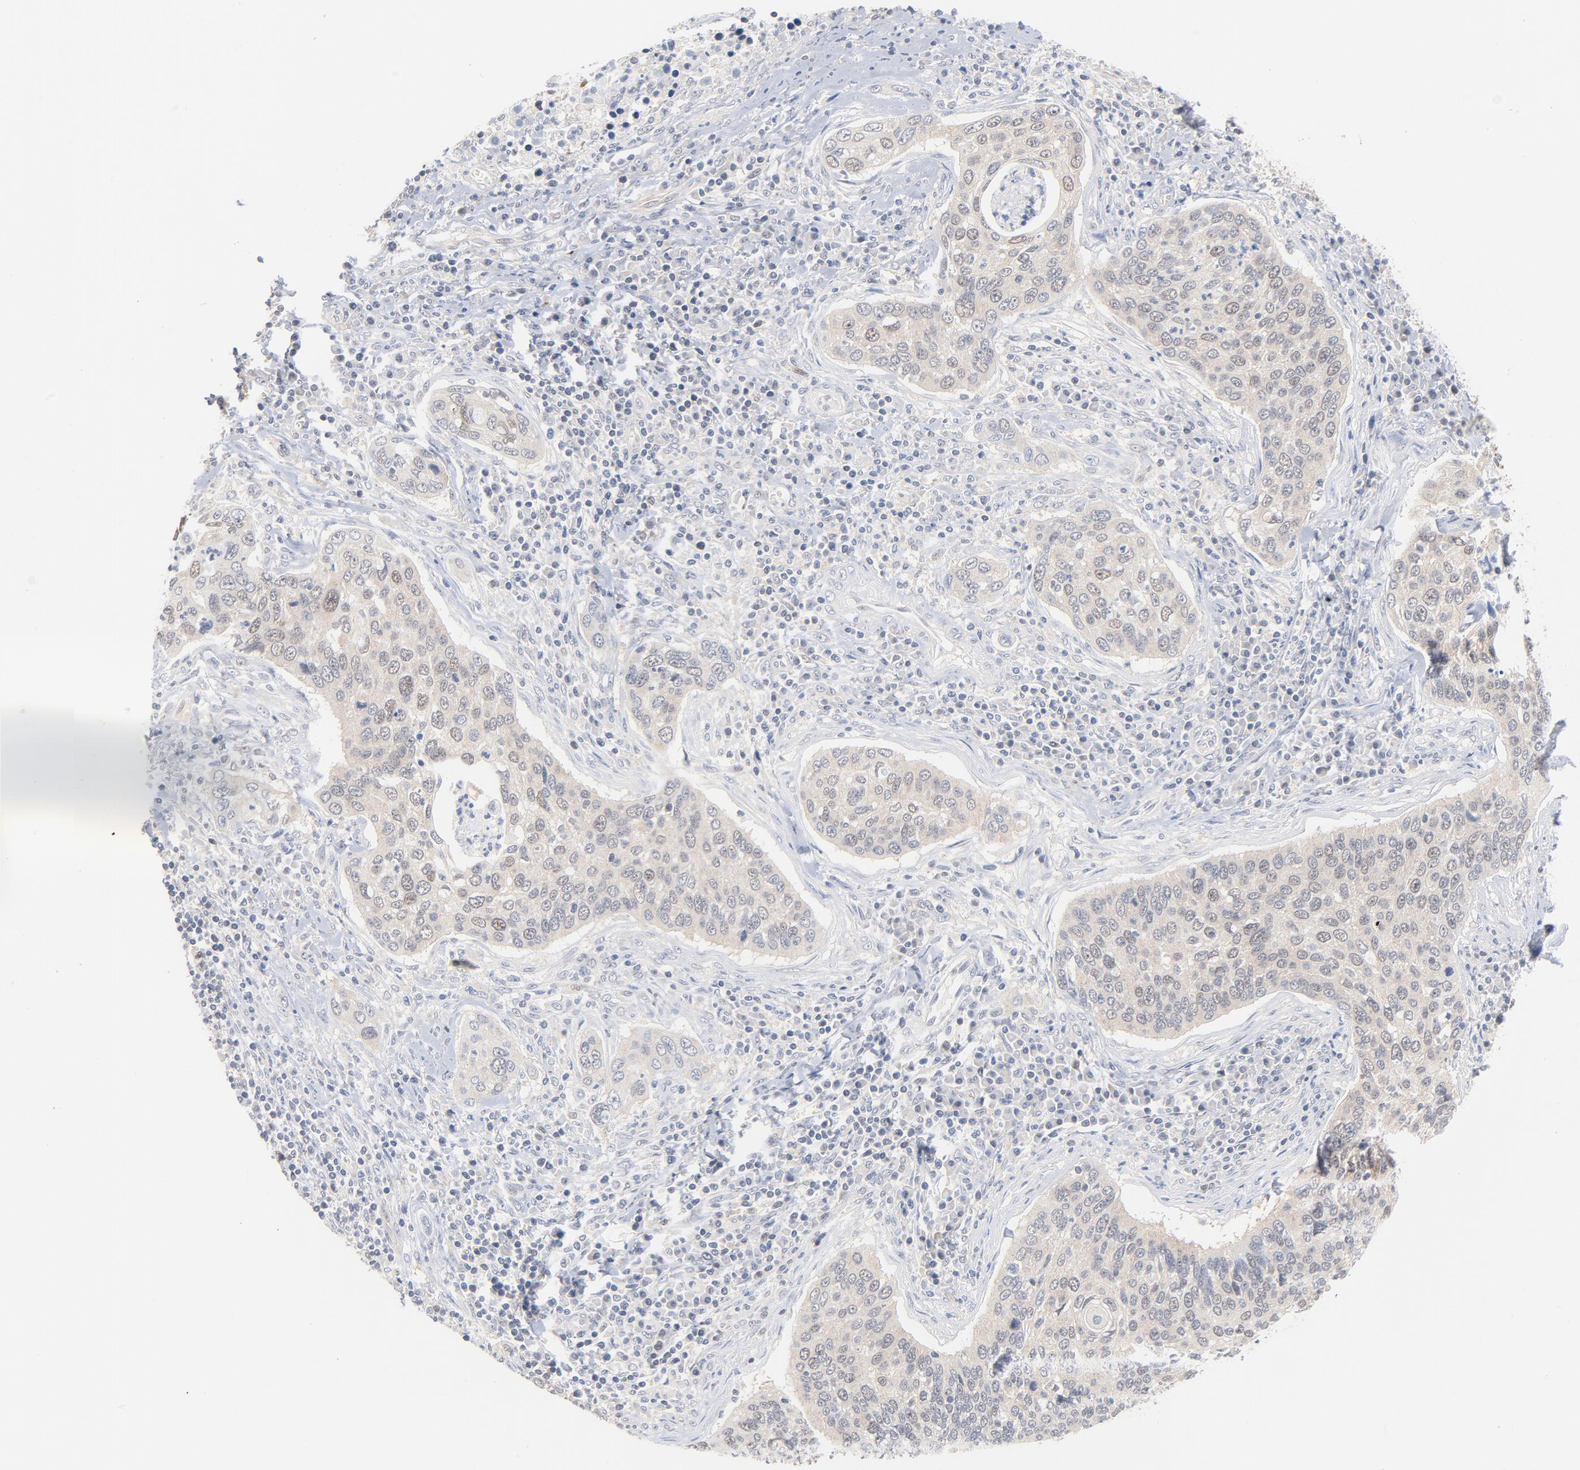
{"staining": {"intensity": "weak", "quantity": "<25%", "location": "nuclear"}, "tissue": "cervical cancer", "cell_type": "Tumor cells", "image_type": "cancer", "snomed": [{"axis": "morphology", "description": "Squamous cell carcinoma, NOS"}, {"axis": "topography", "description": "Cervix"}], "caption": "IHC photomicrograph of squamous cell carcinoma (cervical) stained for a protein (brown), which demonstrates no positivity in tumor cells.", "gene": "UBL4A", "patient": {"sex": "female", "age": 53}}